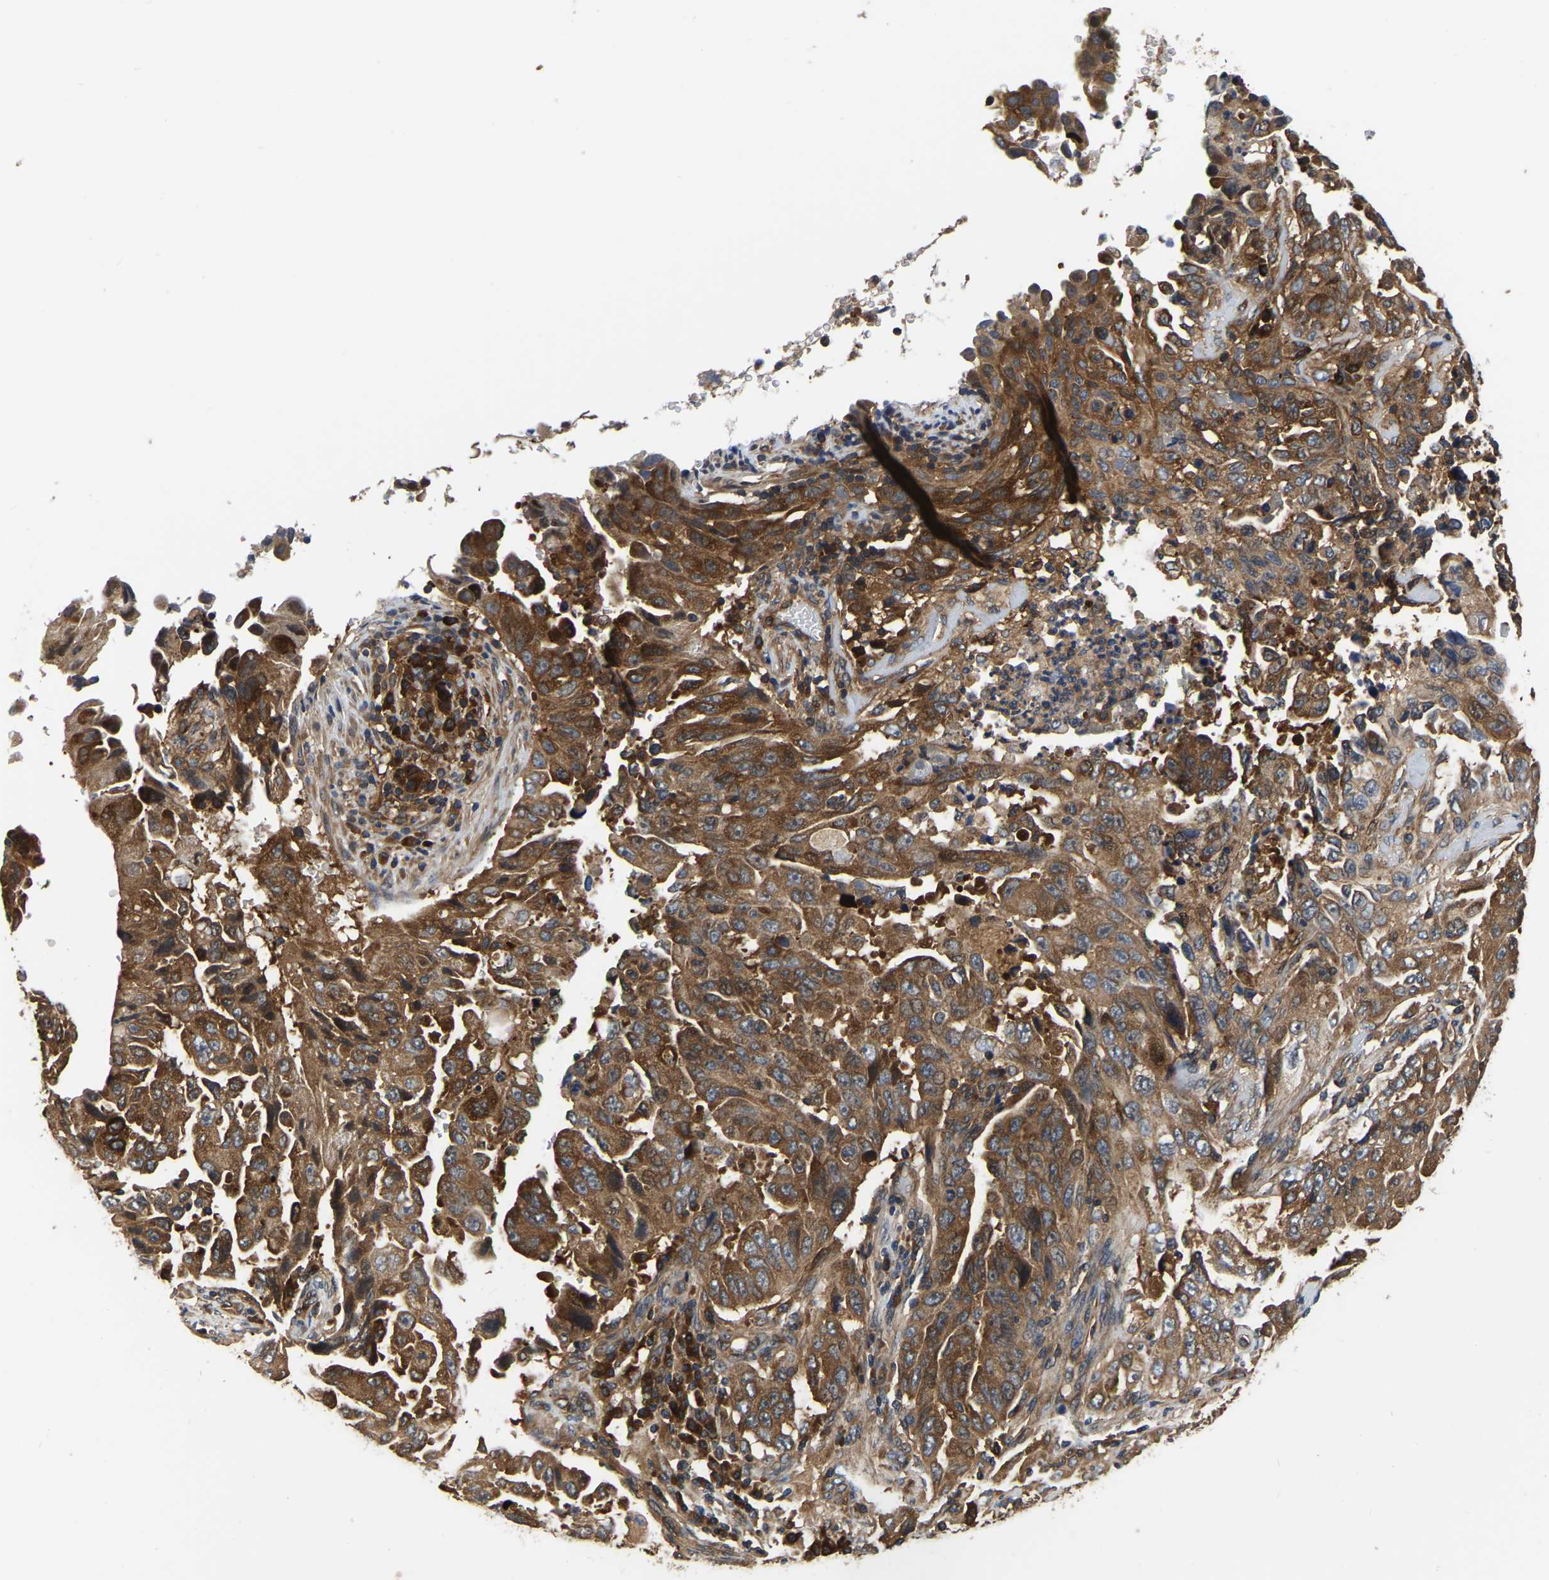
{"staining": {"intensity": "strong", "quantity": ">75%", "location": "cytoplasmic/membranous"}, "tissue": "lung cancer", "cell_type": "Tumor cells", "image_type": "cancer", "snomed": [{"axis": "morphology", "description": "Adenocarcinoma, NOS"}, {"axis": "topography", "description": "Lung"}], "caption": "This image displays lung cancer (adenocarcinoma) stained with immunohistochemistry to label a protein in brown. The cytoplasmic/membranous of tumor cells show strong positivity for the protein. Nuclei are counter-stained blue.", "gene": "GARS1", "patient": {"sex": "female", "age": 51}}